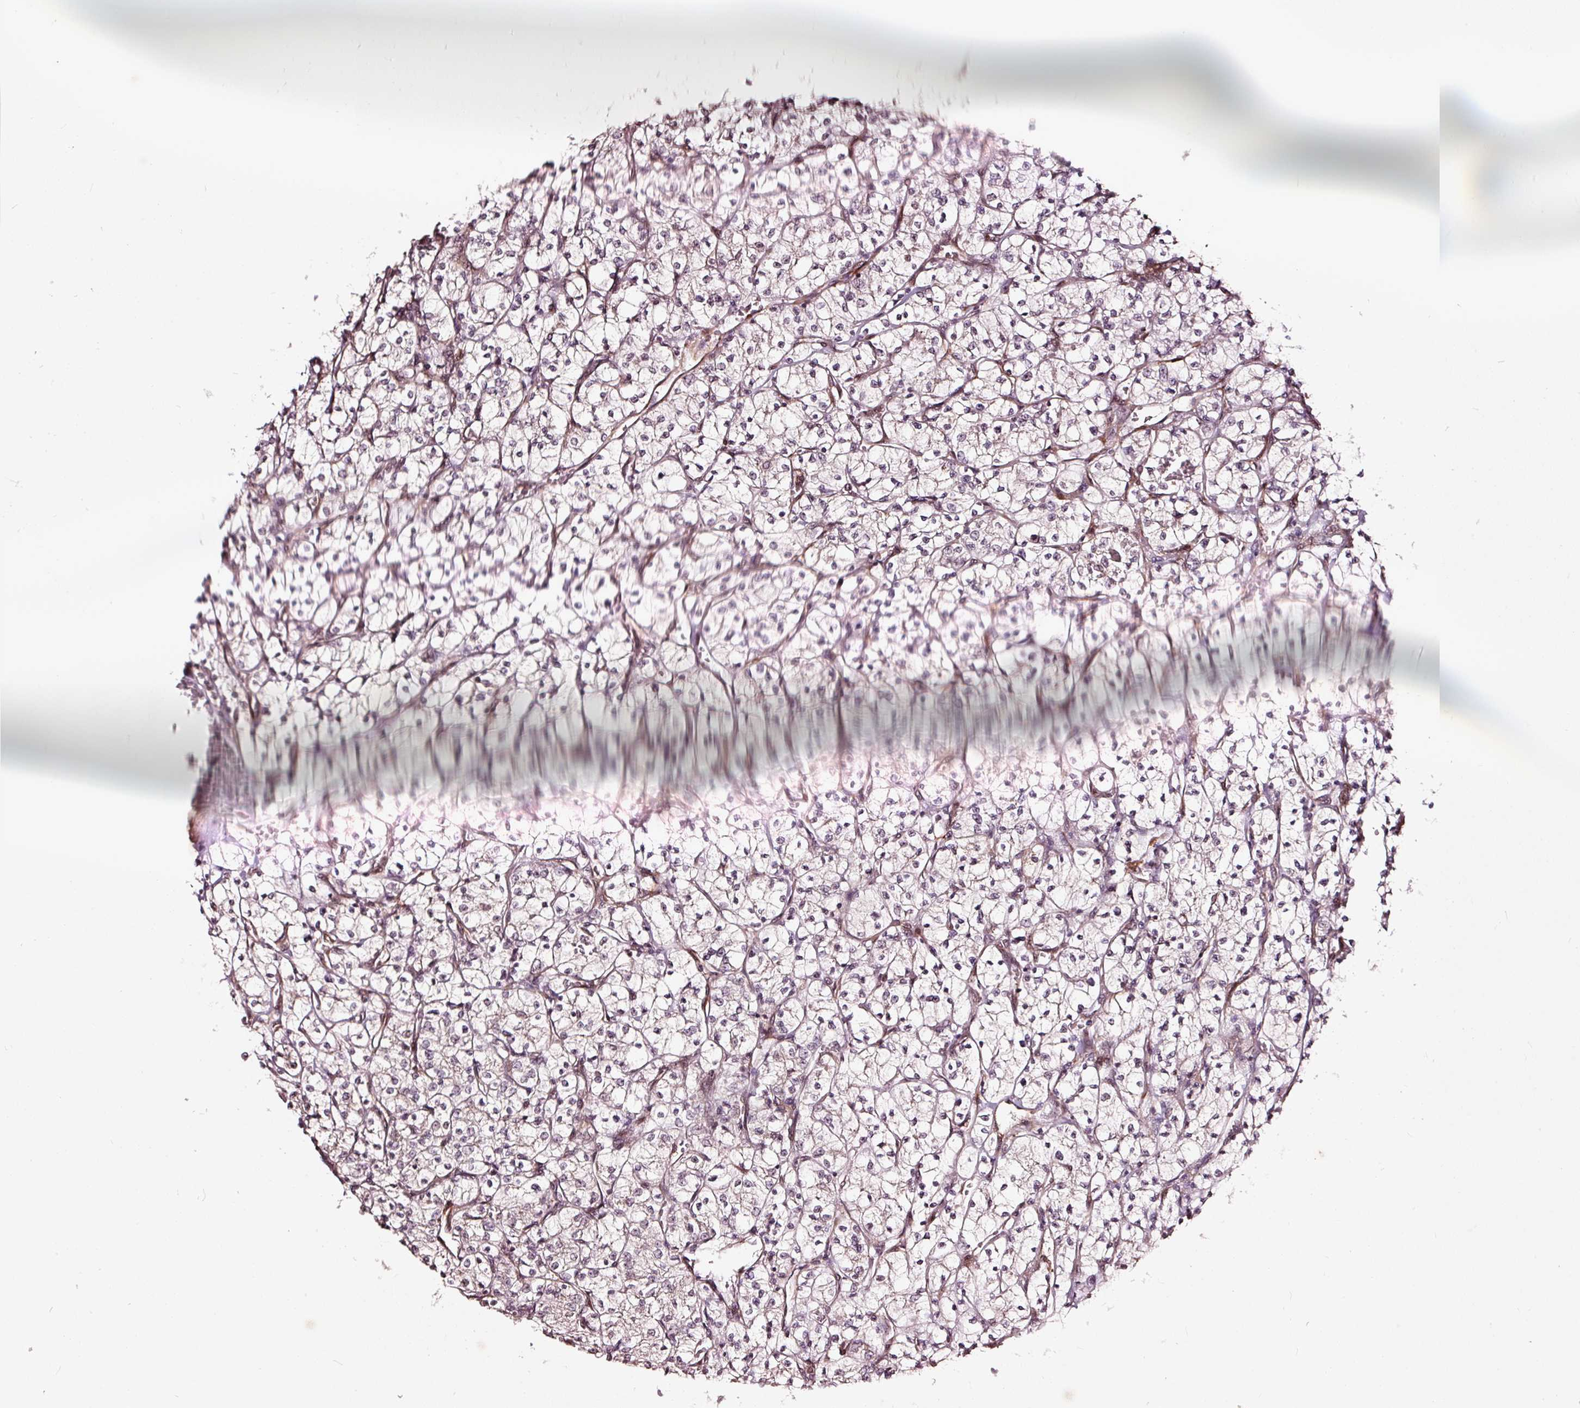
{"staining": {"intensity": "weak", "quantity": "<25%", "location": "nuclear"}, "tissue": "renal cancer", "cell_type": "Tumor cells", "image_type": "cancer", "snomed": [{"axis": "morphology", "description": "Adenocarcinoma, NOS"}, {"axis": "topography", "description": "Kidney"}], "caption": "Tumor cells show no significant staining in renal adenocarcinoma.", "gene": "TPM1", "patient": {"sex": "female", "age": 64}}